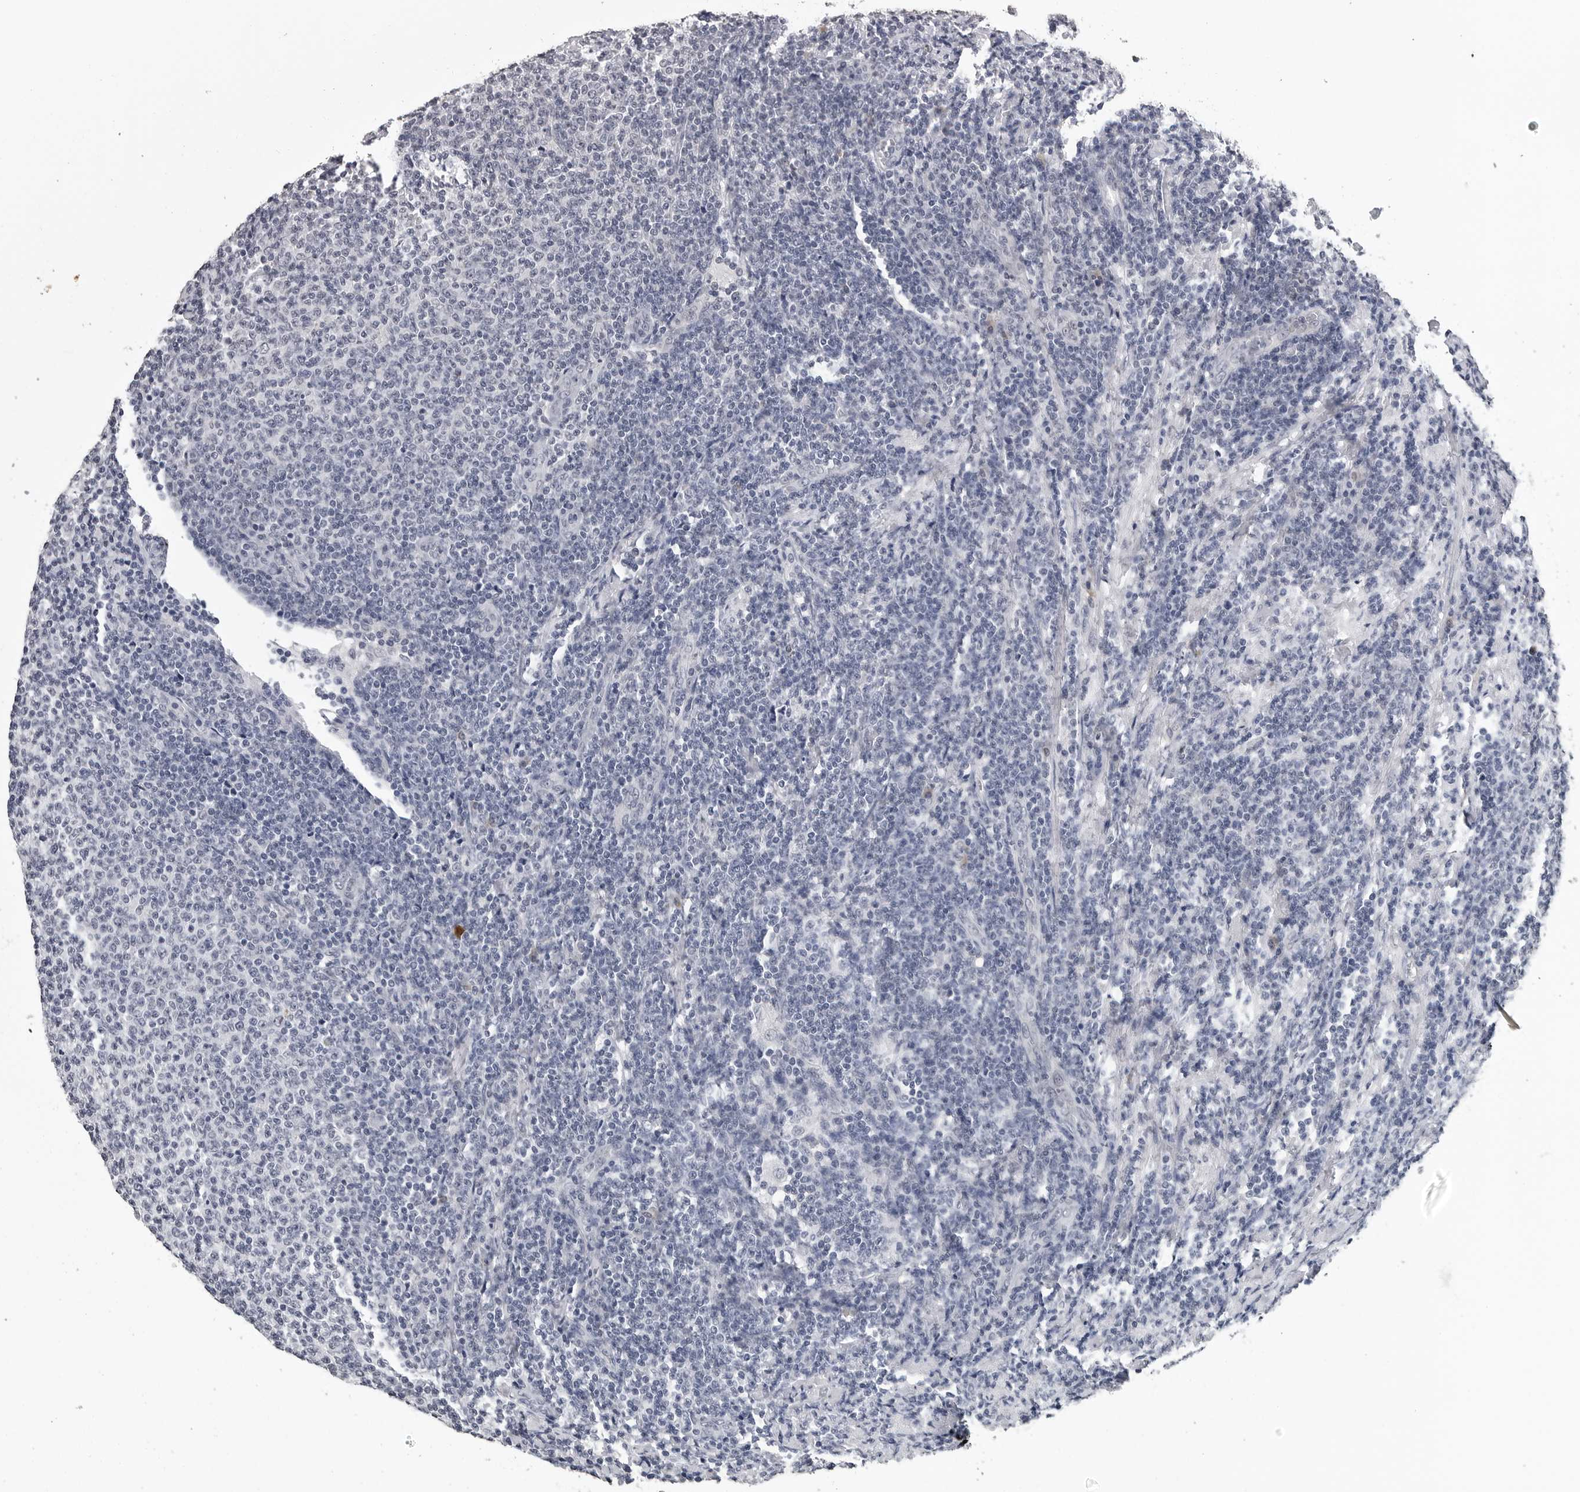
{"staining": {"intensity": "negative", "quantity": "none", "location": "none"}, "tissue": "lymphoma", "cell_type": "Tumor cells", "image_type": "cancer", "snomed": [{"axis": "morphology", "description": "Malignant lymphoma, non-Hodgkin's type, Low grade"}, {"axis": "topography", "description": "Lymph node"}], "caption": "An image of low-grade malignant lymphoma, non-Hodgkin's type stained for a protein shows no brown staining in tumor cells. Brightfield microscopy of immunohistochemistry stained with DAB (brown) and hematoxylin (blue), captured at high magnification.", "gene": "GNL2", "patient": {"sex": "male", "age": 66}}